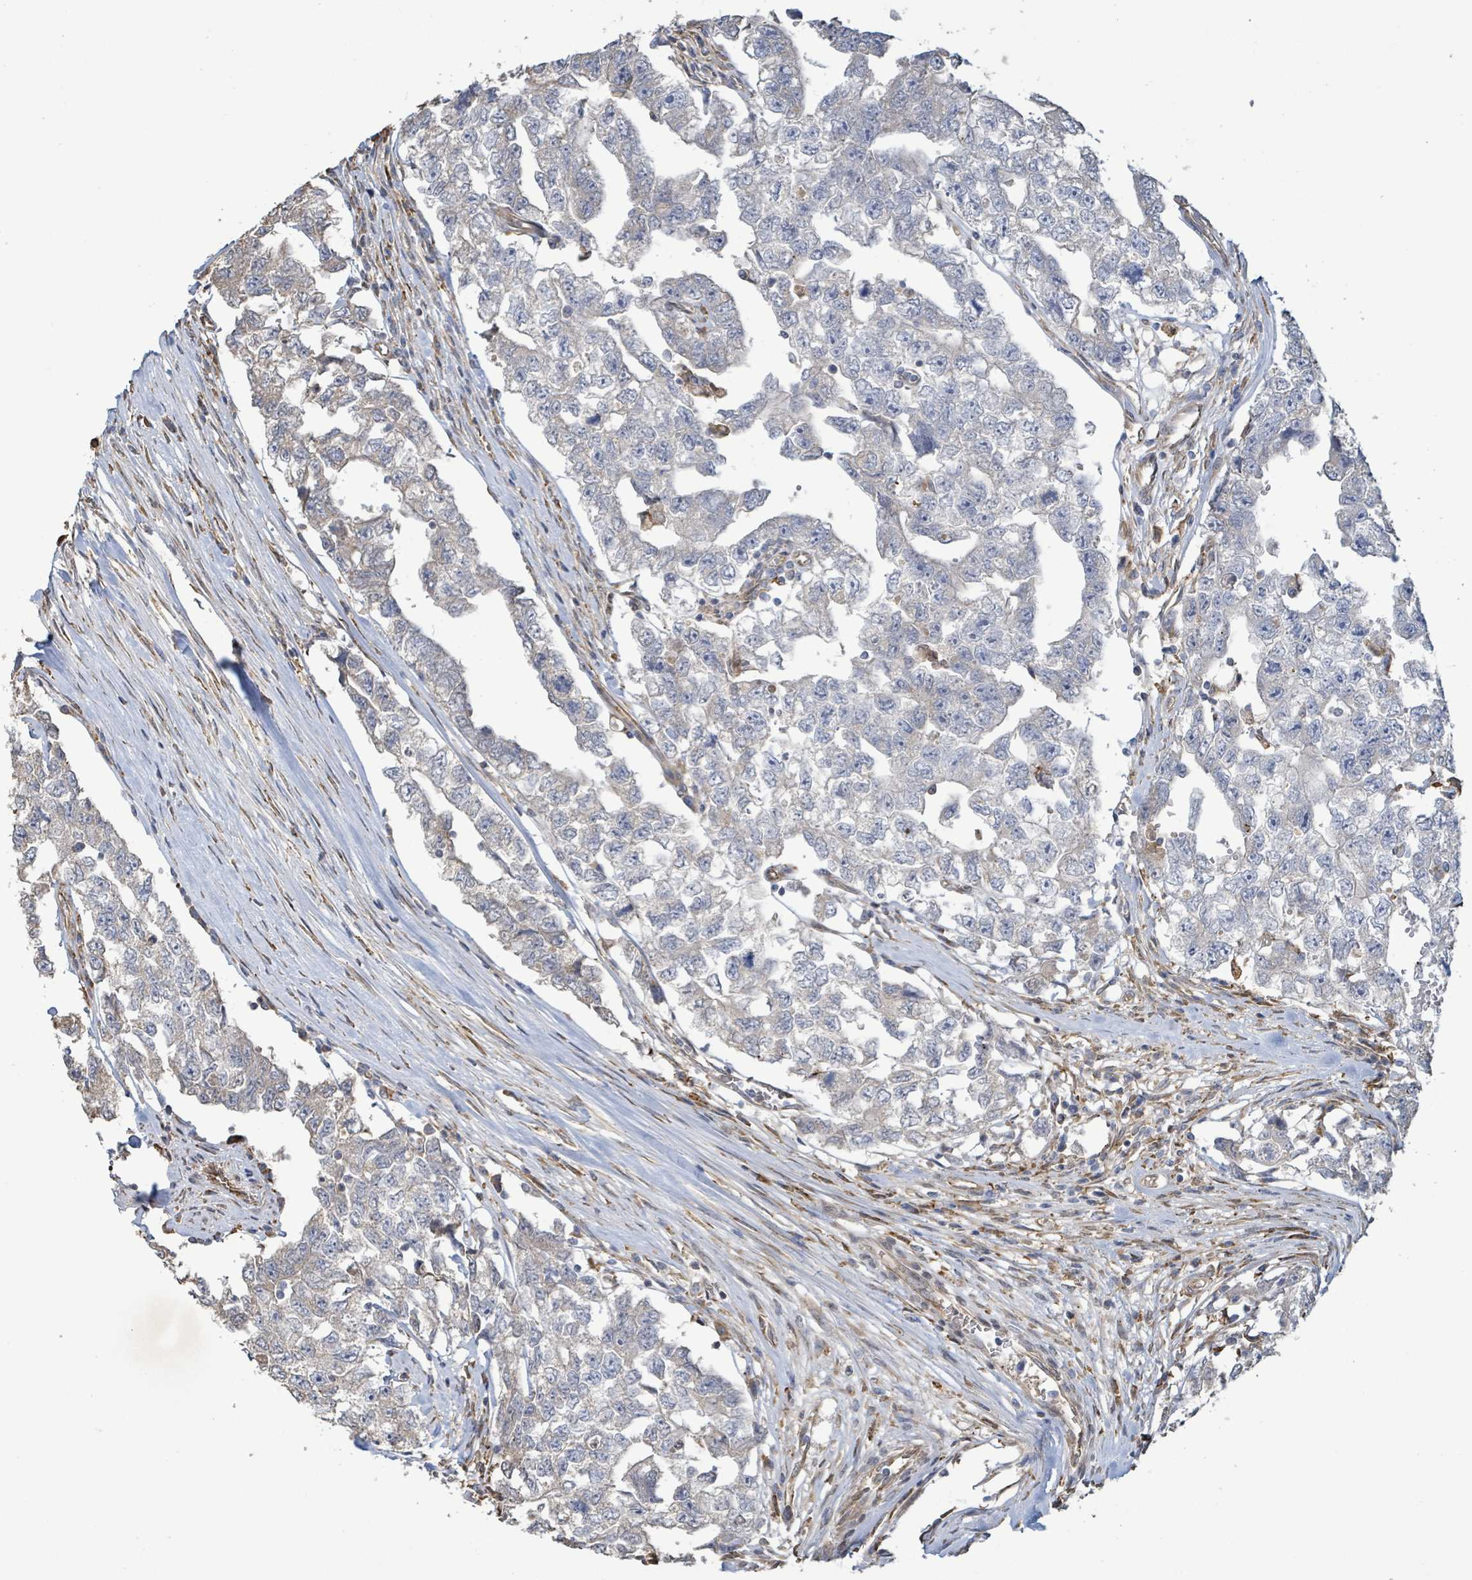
{"staining": {"intensity": "negative", "quantity": "none", "location": "none"}, "tissue": "testis cancer", "cell_type": "Tumor cells", "image_type": "cancer", "snomed": [{"axis": "morphology", "description": "Carcinoma, Embryonal, NOS"}, {"axis": "topography", "description": "Testis"}], "caption": "Tumor cells show no significant protein staining in testis embryonal carcinoma.", "gene": "ARPIN", "patient": {"sex": "male", "age": 22}}